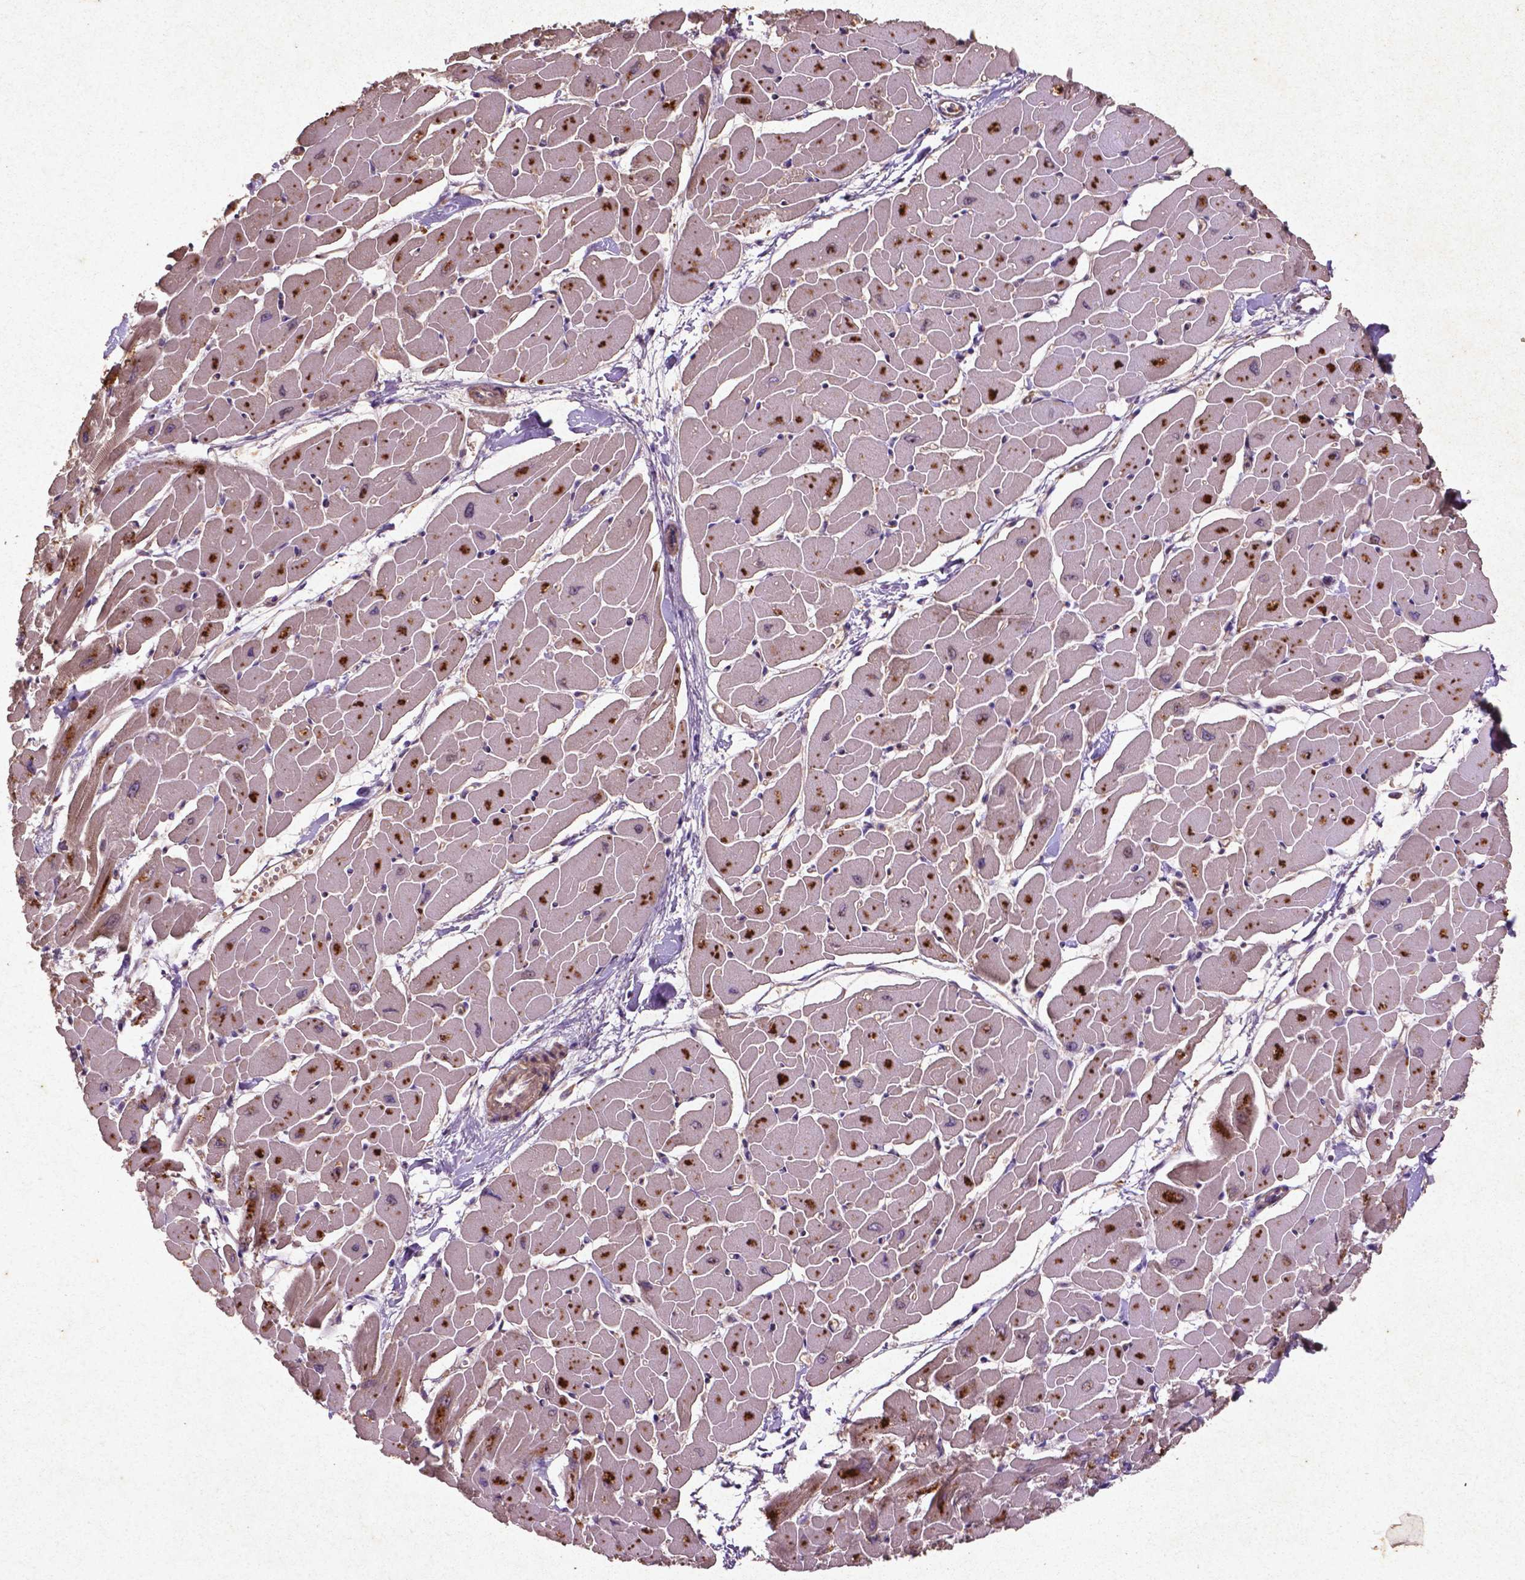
{"staining": {"intensity": "negative", "quantity": "none", "location": "none"}, "tissue": "heart muscle", "cell_type": "Cardiomyocytes", "image_type": "normal", "snomed": [{"axis": "morphology", "description": "Normal tissue, NOS"}, {"axis": "topography", "description": "Heart"}], "caption": "Immunohistochemical staining of benign heart muscle demonstrates no significant staining in cardiomyocytes.", "gene": "COQ2", "patient": {"sex": "male", "age": 57}}